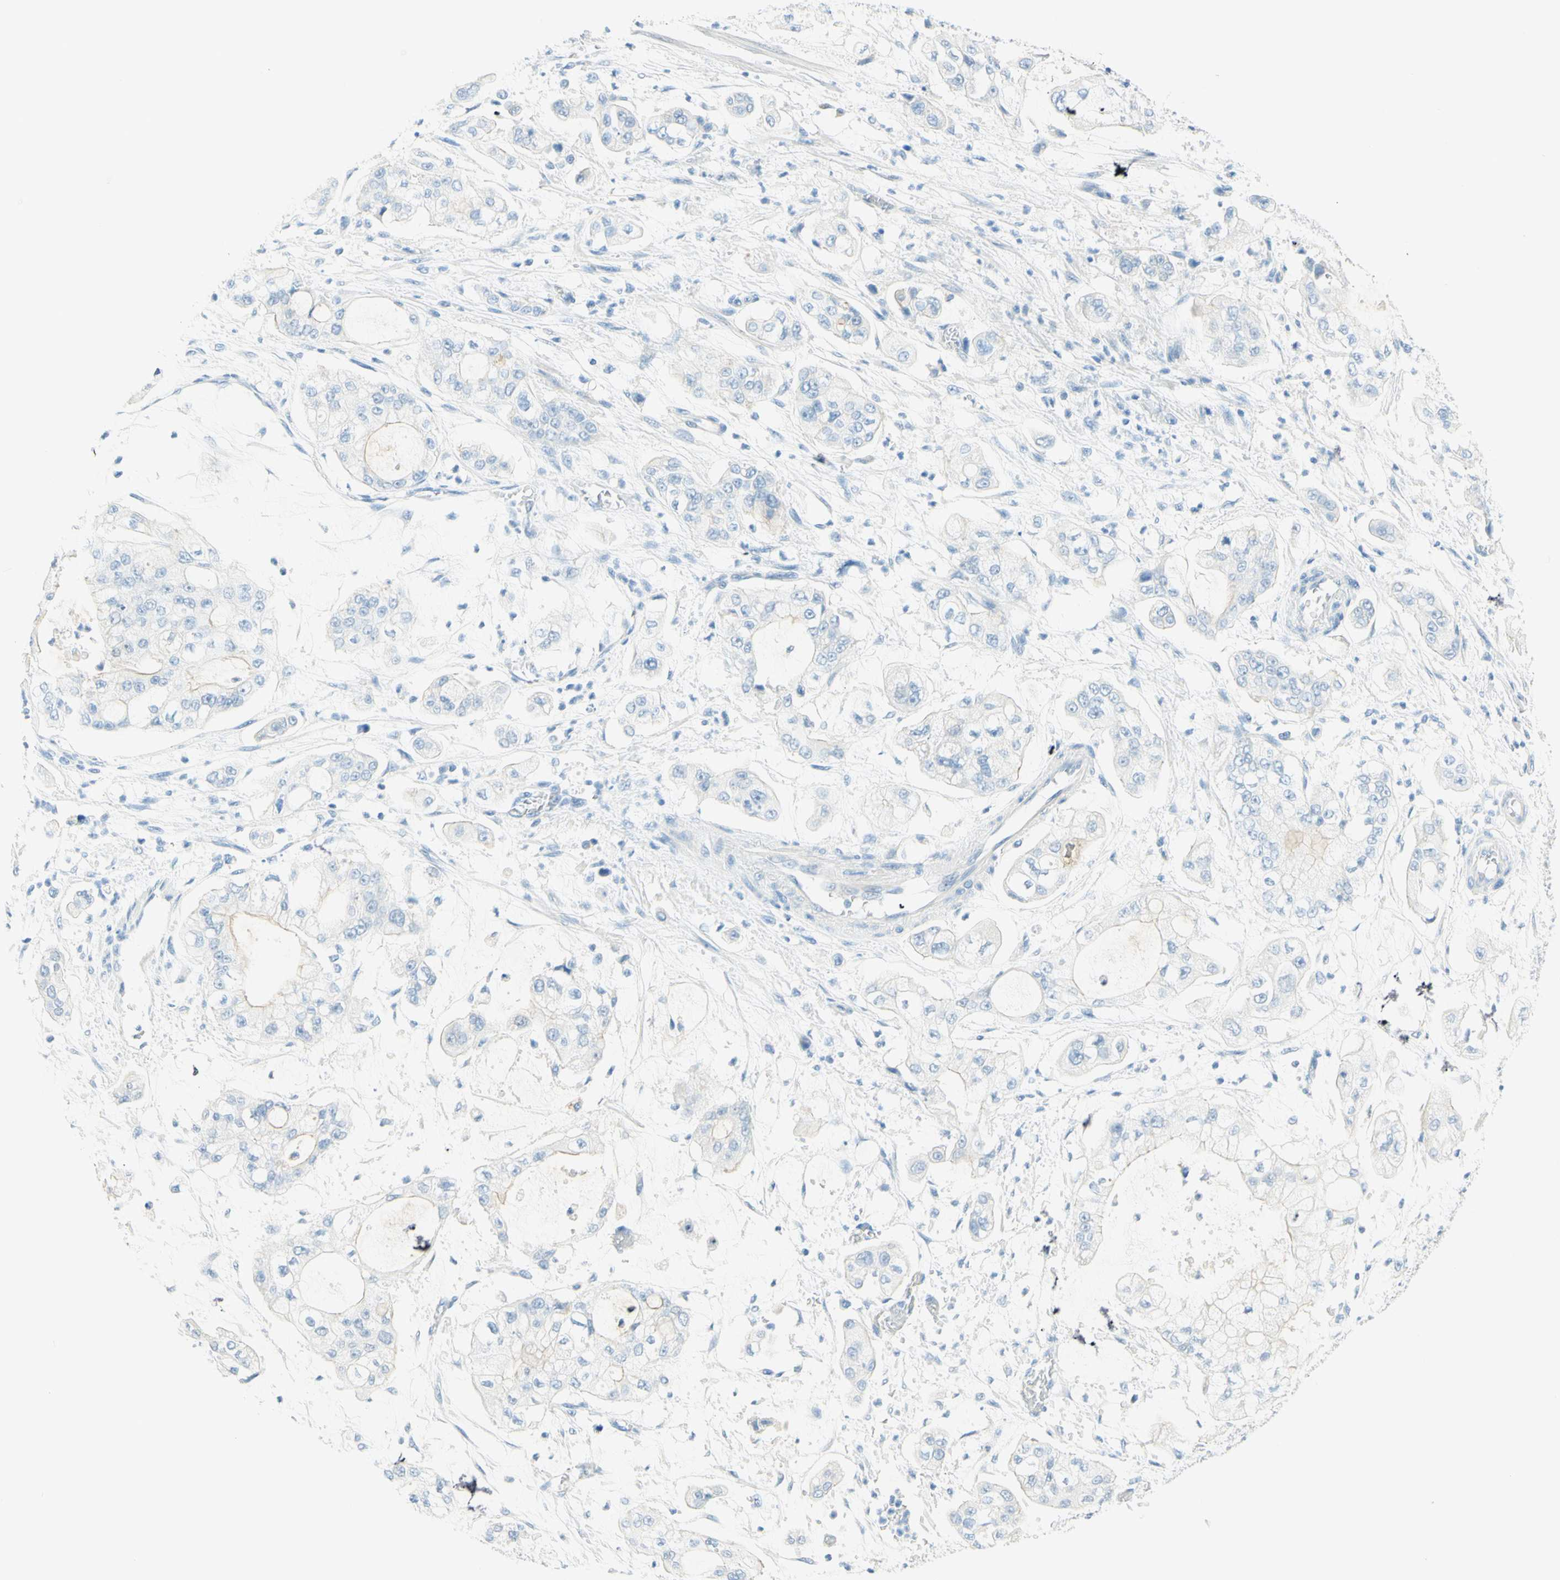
{"staining": {"intensity": "negative", "quantity": "none", "location": "none"}, "tissue": "stomach cancer", "cell_type": "Tumor cells", "image_type": "cancer", "snomed": [{"axis": "morphology", "description": "Adenocarcinoma, NOS"}, {"axis": "topography", "description": "Stomach"}], "caption": "Stomach cancer (adenocarcinoma) was stained to show a protein in brown. There is no significant expression in tumor cells.", "gene": "TMEM132D", "patient": {"sex": "male", "age": 76}}